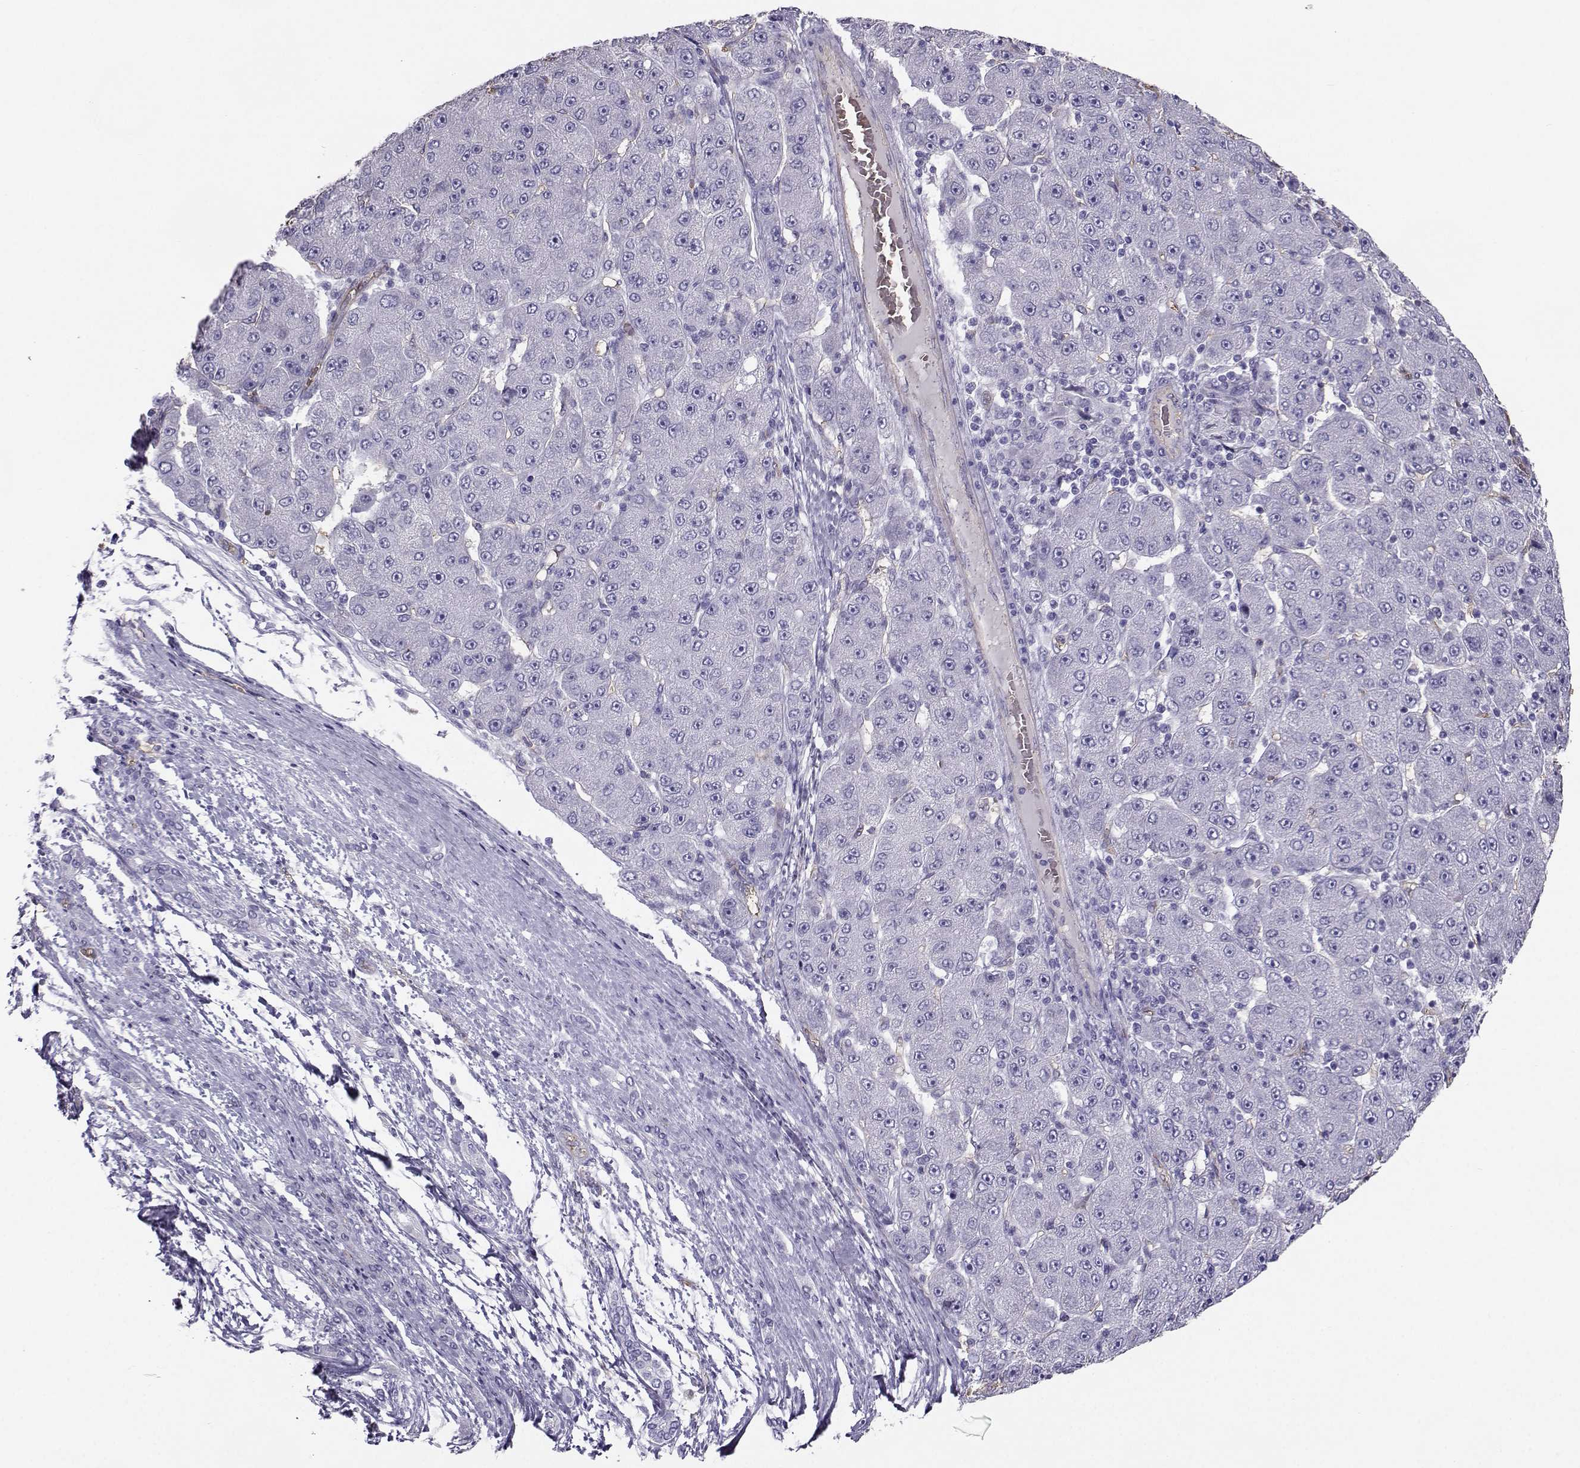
{"staining": {"intensity": "negative", "quantity": "none", "location": "none"}, "tissue": "liver cancer", "cell_type": "Tumor cells", "image_type": "cancer", "snomed": [{"axis": "morphology", "description": "Carcinoma, Hepatocellular, NOS"}, {"axis": "topography", "description": "Liver"}], "caption": "High power microscopy micrograph of an immunohistochemistry (IHC) micrograph of liver cancer, revealing no significant staining in tumor cells.", "gene": "CLUL1", "patient": {"sex": "male", "age": 67}}